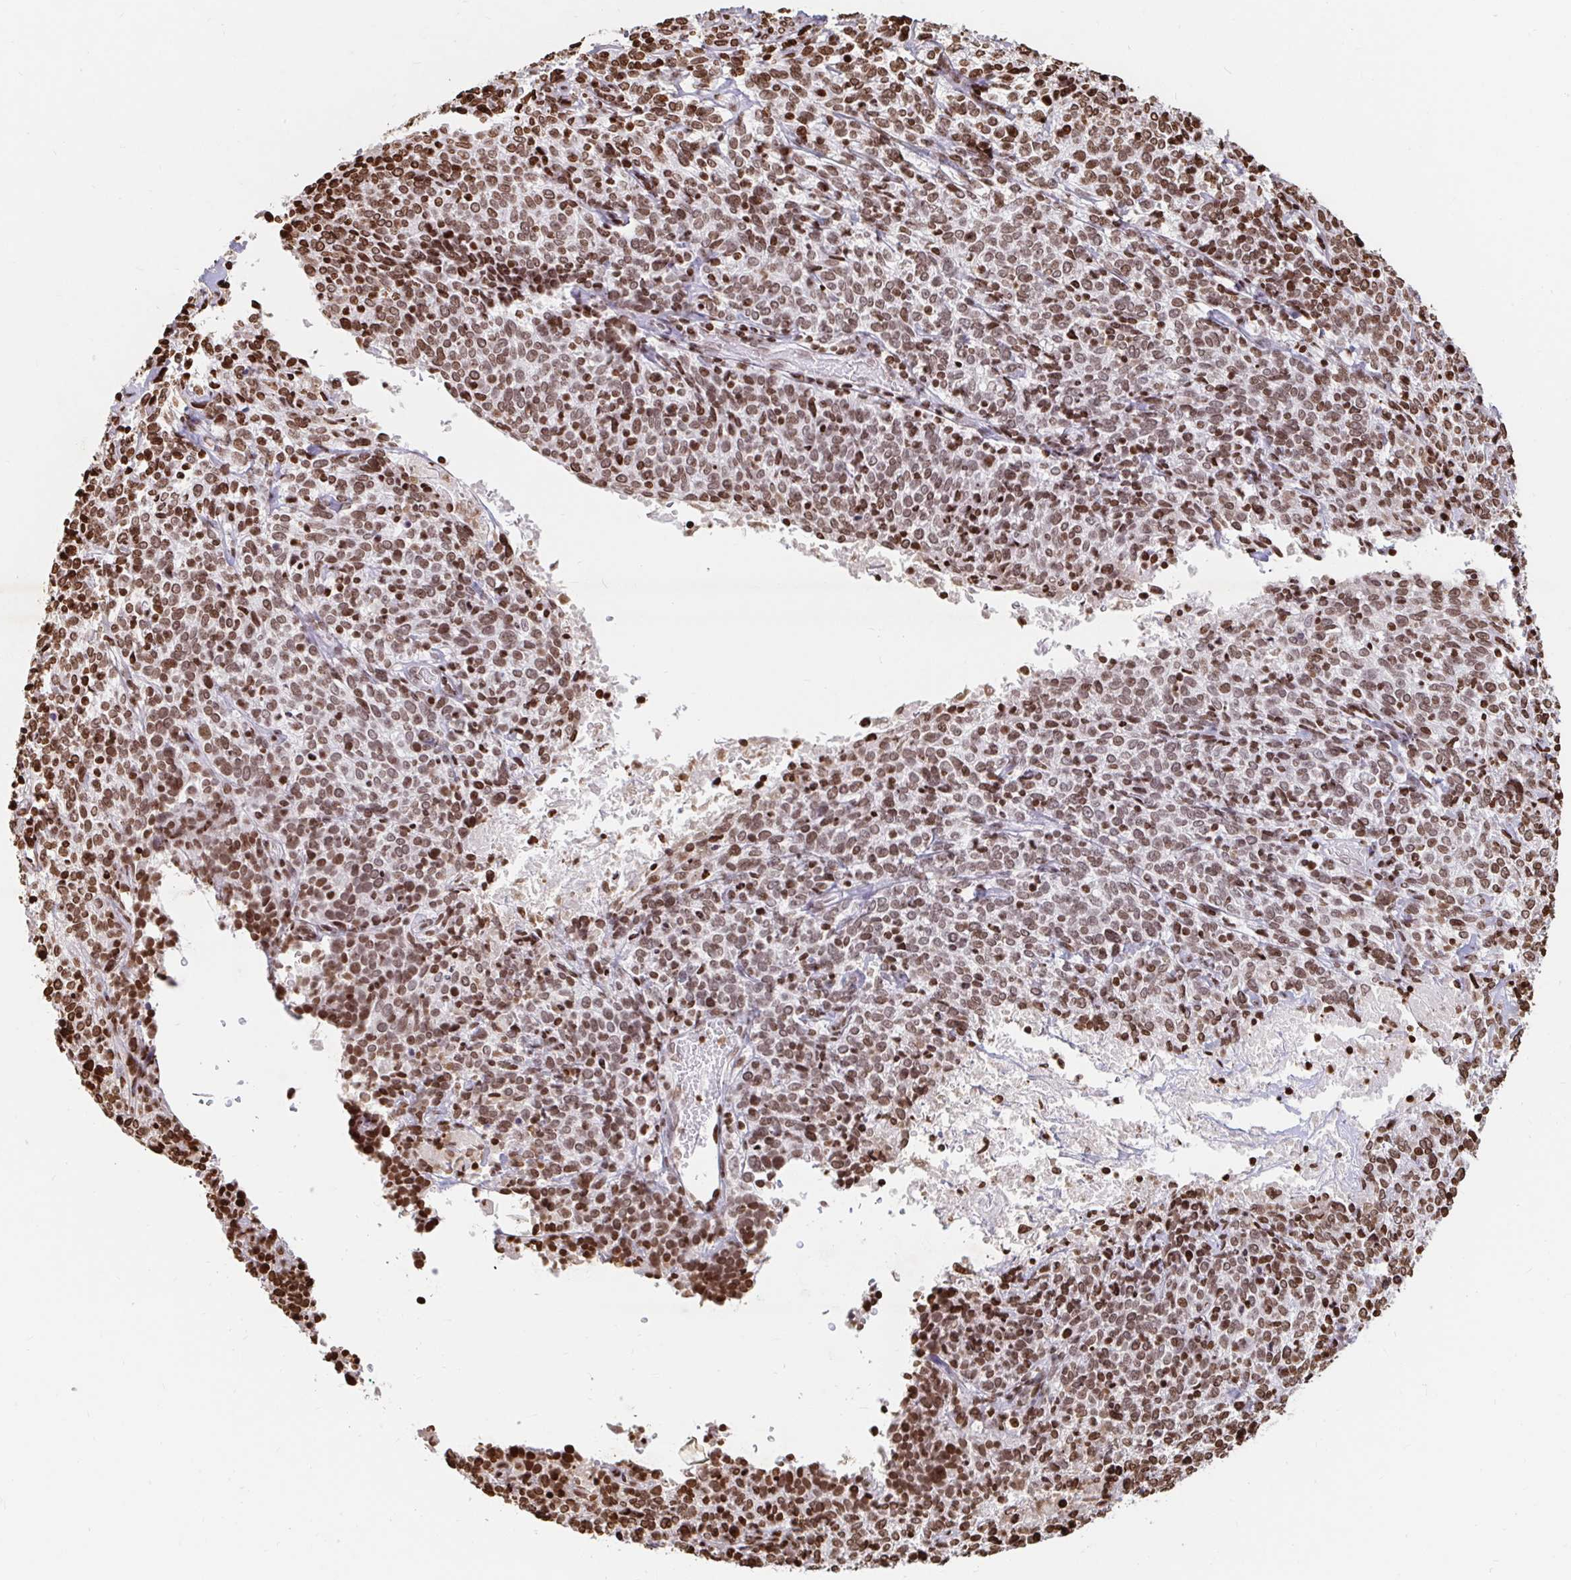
{"staining": {"intensity": "moderate", "quantity": ">75%", "location": "nuclear"}, "tissue": "cervical cancer", "cell_type": "Tumor cells", "image_type": "cancer", "snomed": [{"axis": "morphology", "description": "Squamous cell carcinoma, NOS"}, {"axis": "topography", "description": "Cervix"}], "caption": "IHC micrograph of squamous cell carcinoma (cervical) stained for a protein (brown), which exhibits medium levels of moderate nuclear positivity in about >75% of tumor cells.", "gene": "H2BC5", "patient": {"sex": "female", "age": 46}}